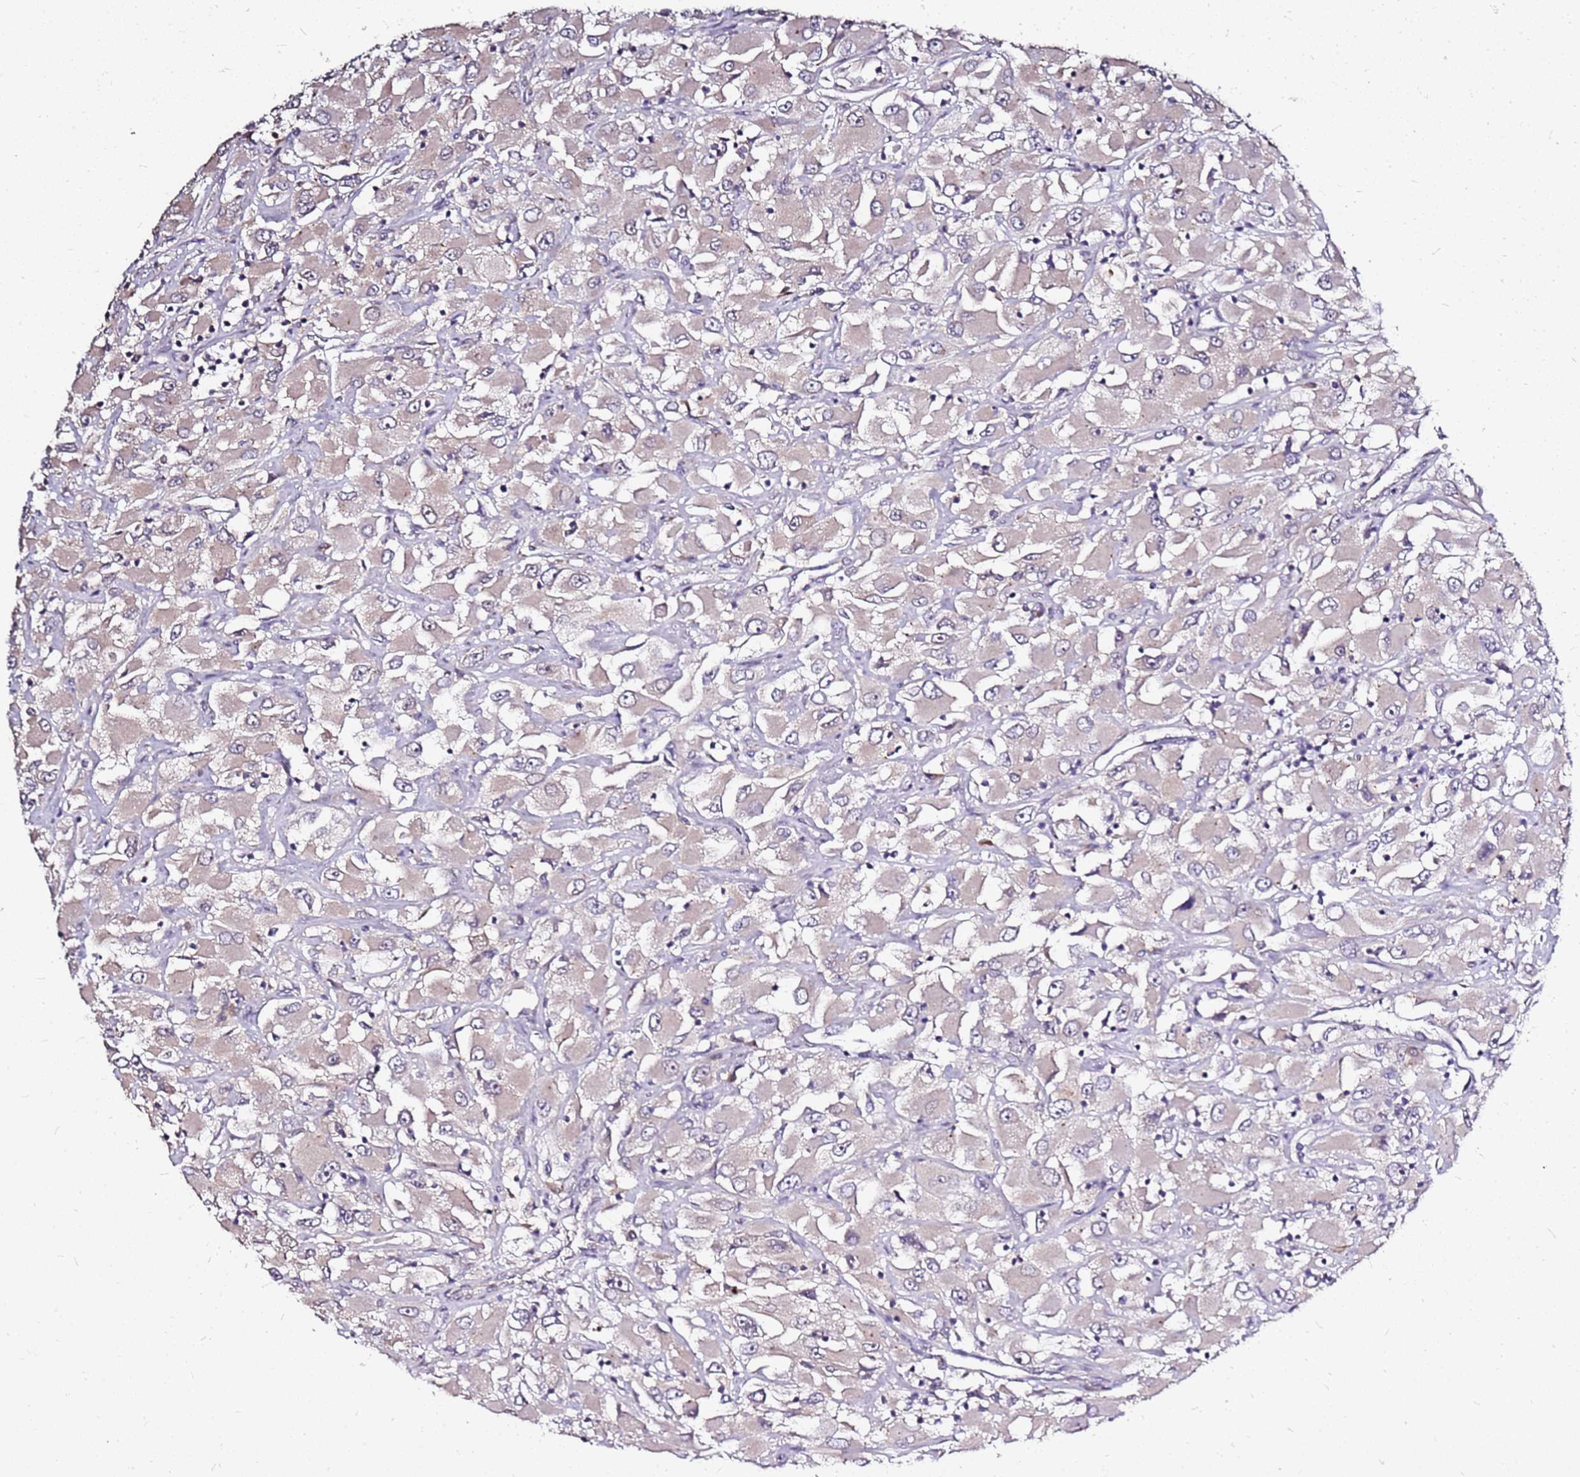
{"staining": {"intensity": "weak", "quantity": "<25%", "location": "cytoplasmic/membranous"}, "tissue": "renal cancer", "cell_type": "Tumor cells", "image_type": "cancer", "snomed": [{"axis": "morphology", "description": "Adenocarcinoma, NOS"}, {"axis": "topography", "description": "Kidney"}], "caption": "Renal cancer was stained to show a protein in brown. There is no significant positivity in tumor cells. Nuclei are stained in blue.", "gene": "DCDC2C", "patient": {"sex": "female", "age": 52}}